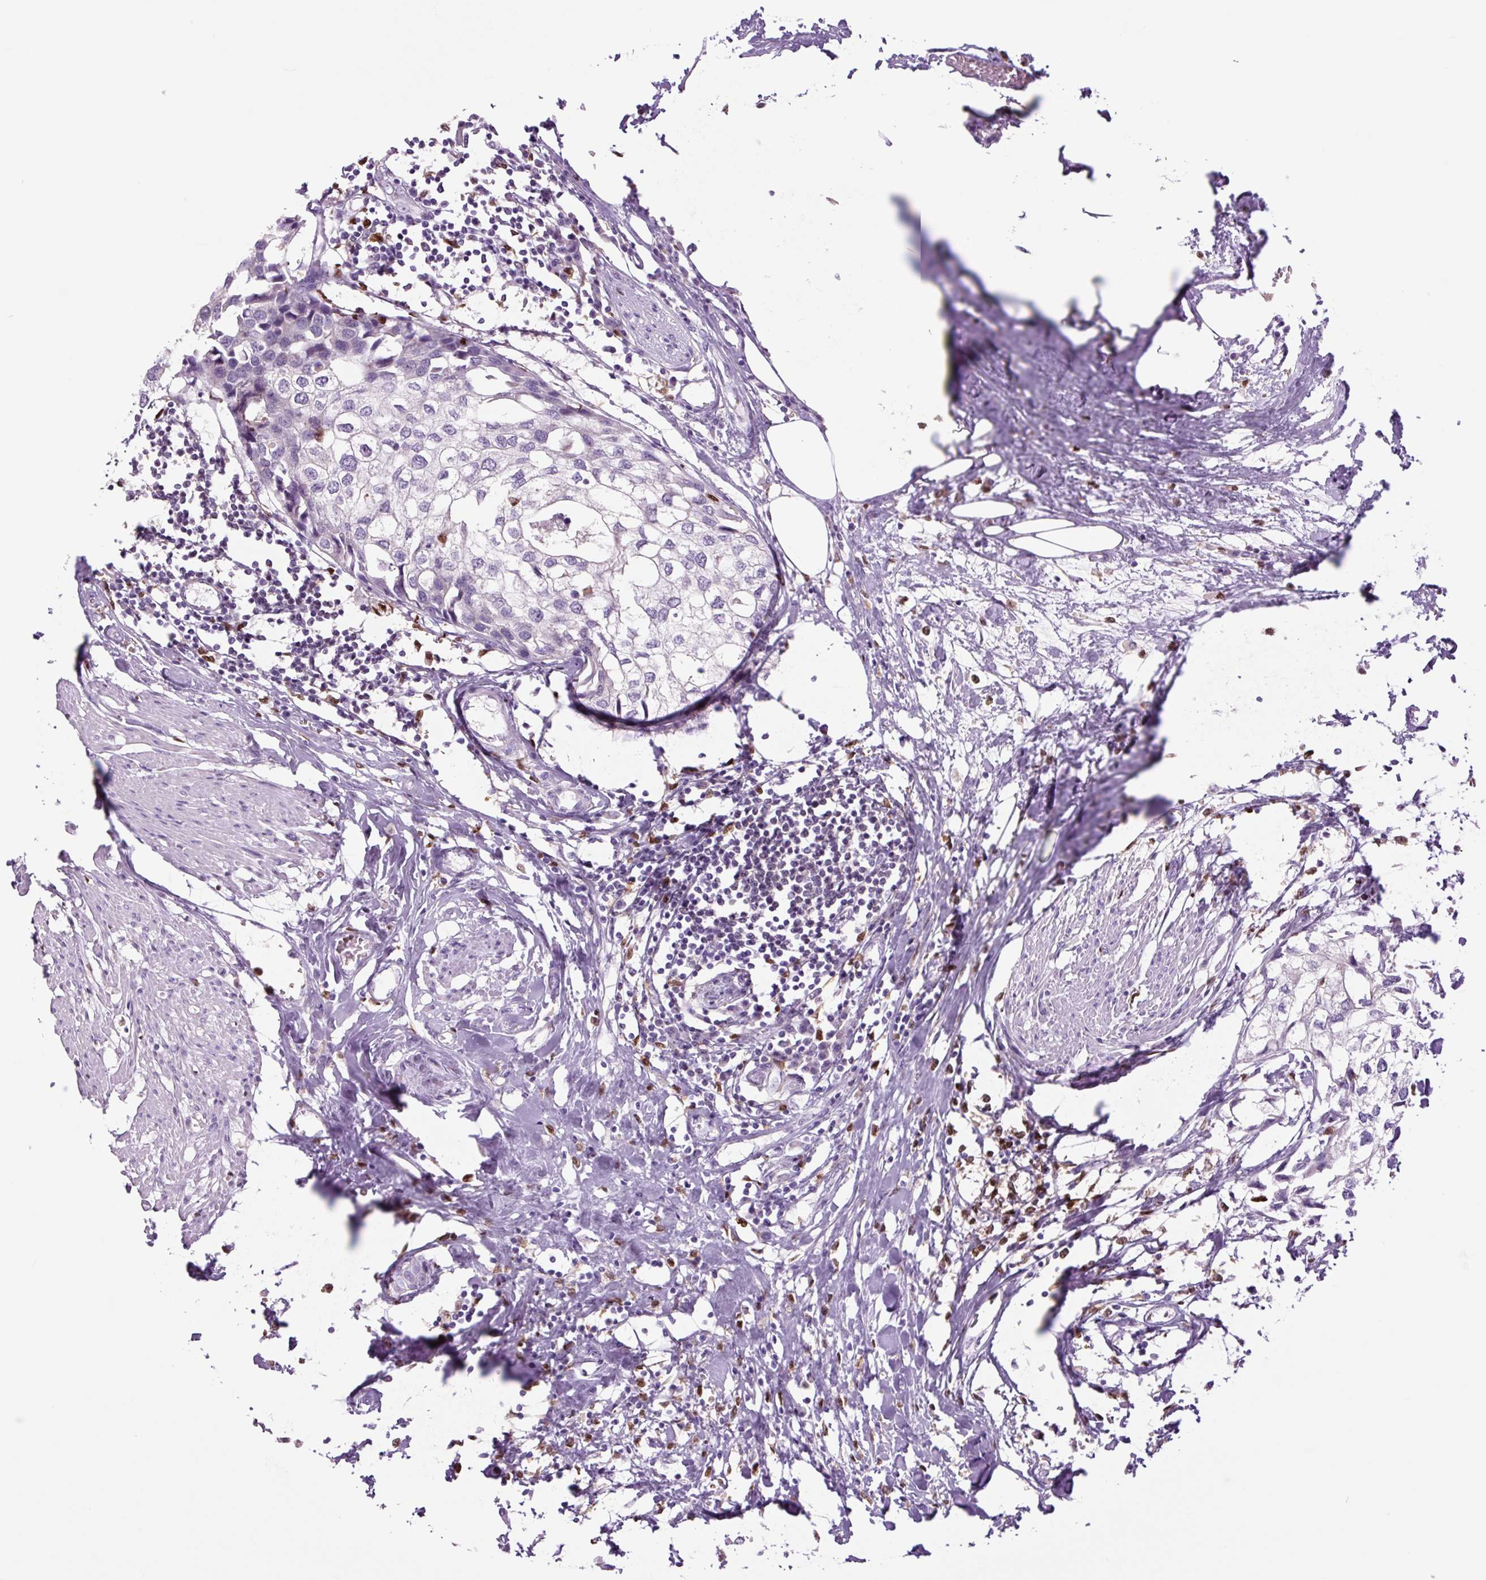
{"staining": {"intensity": "negative", "quantity": "none", "location": "none"}, "tissue": "urothelial cancer", "cell_type": "Tumor cells", "image_type": "cancer", "snomed": [{"axis": "morphology", "description": "Urothelial carcinoma, High grade"}, {"axis": "topography", "description": "Urinary bladder"}], "caption": "High power microscopy micrograph of an immunohistochemistry (IHC) image of high-grade urothelial carcinoma, revealing no significant expression in tumor cells.", "gene": "SPI1", "patient": {"sex": "male", "age": 64}}